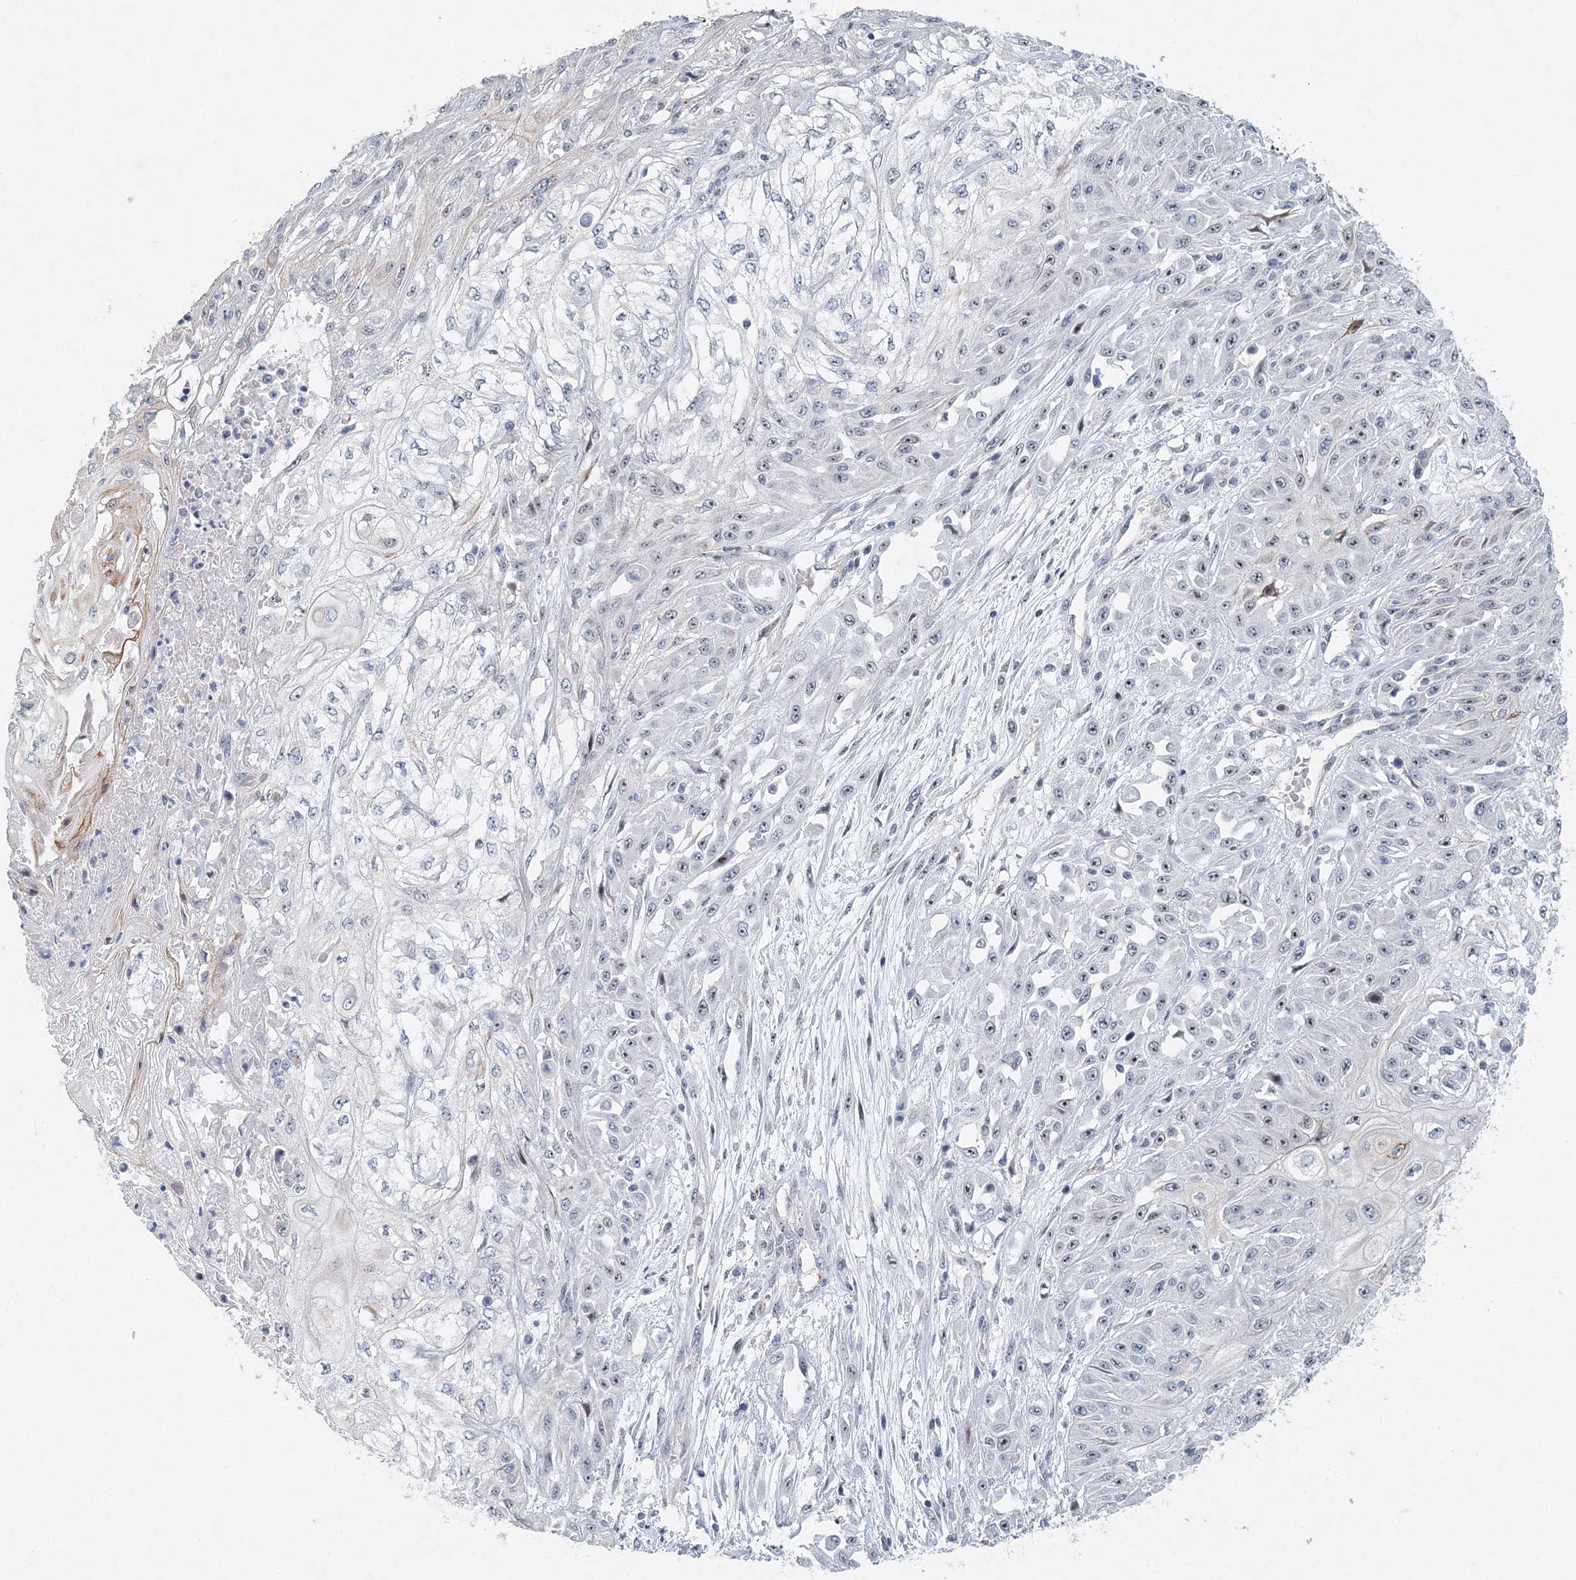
{"staining": {"intensity": "negative", "quantity": "none", "location": "none"}, "tissue": "skin cancer", "cell_type": "Tumor cells", "image_type": "cancer", "snomed": [{"axis": "morphology", "description": "Squamous cell carcinoma, NOS"}, {"axis": "morphology", "description": "Squamous cell carcinoma, metastatic, NOS"}, {"axis": "topography", "description": "Skin"}, {"axis": "topography", "description": "Lymph node"}], "caption": "Immunohistochemistry of metastatic squamous cell carcinoma (skin) shows no staining in tumor cells.", "gene": "UIMC1", "patient": {"sex": "male", "age": 75}}